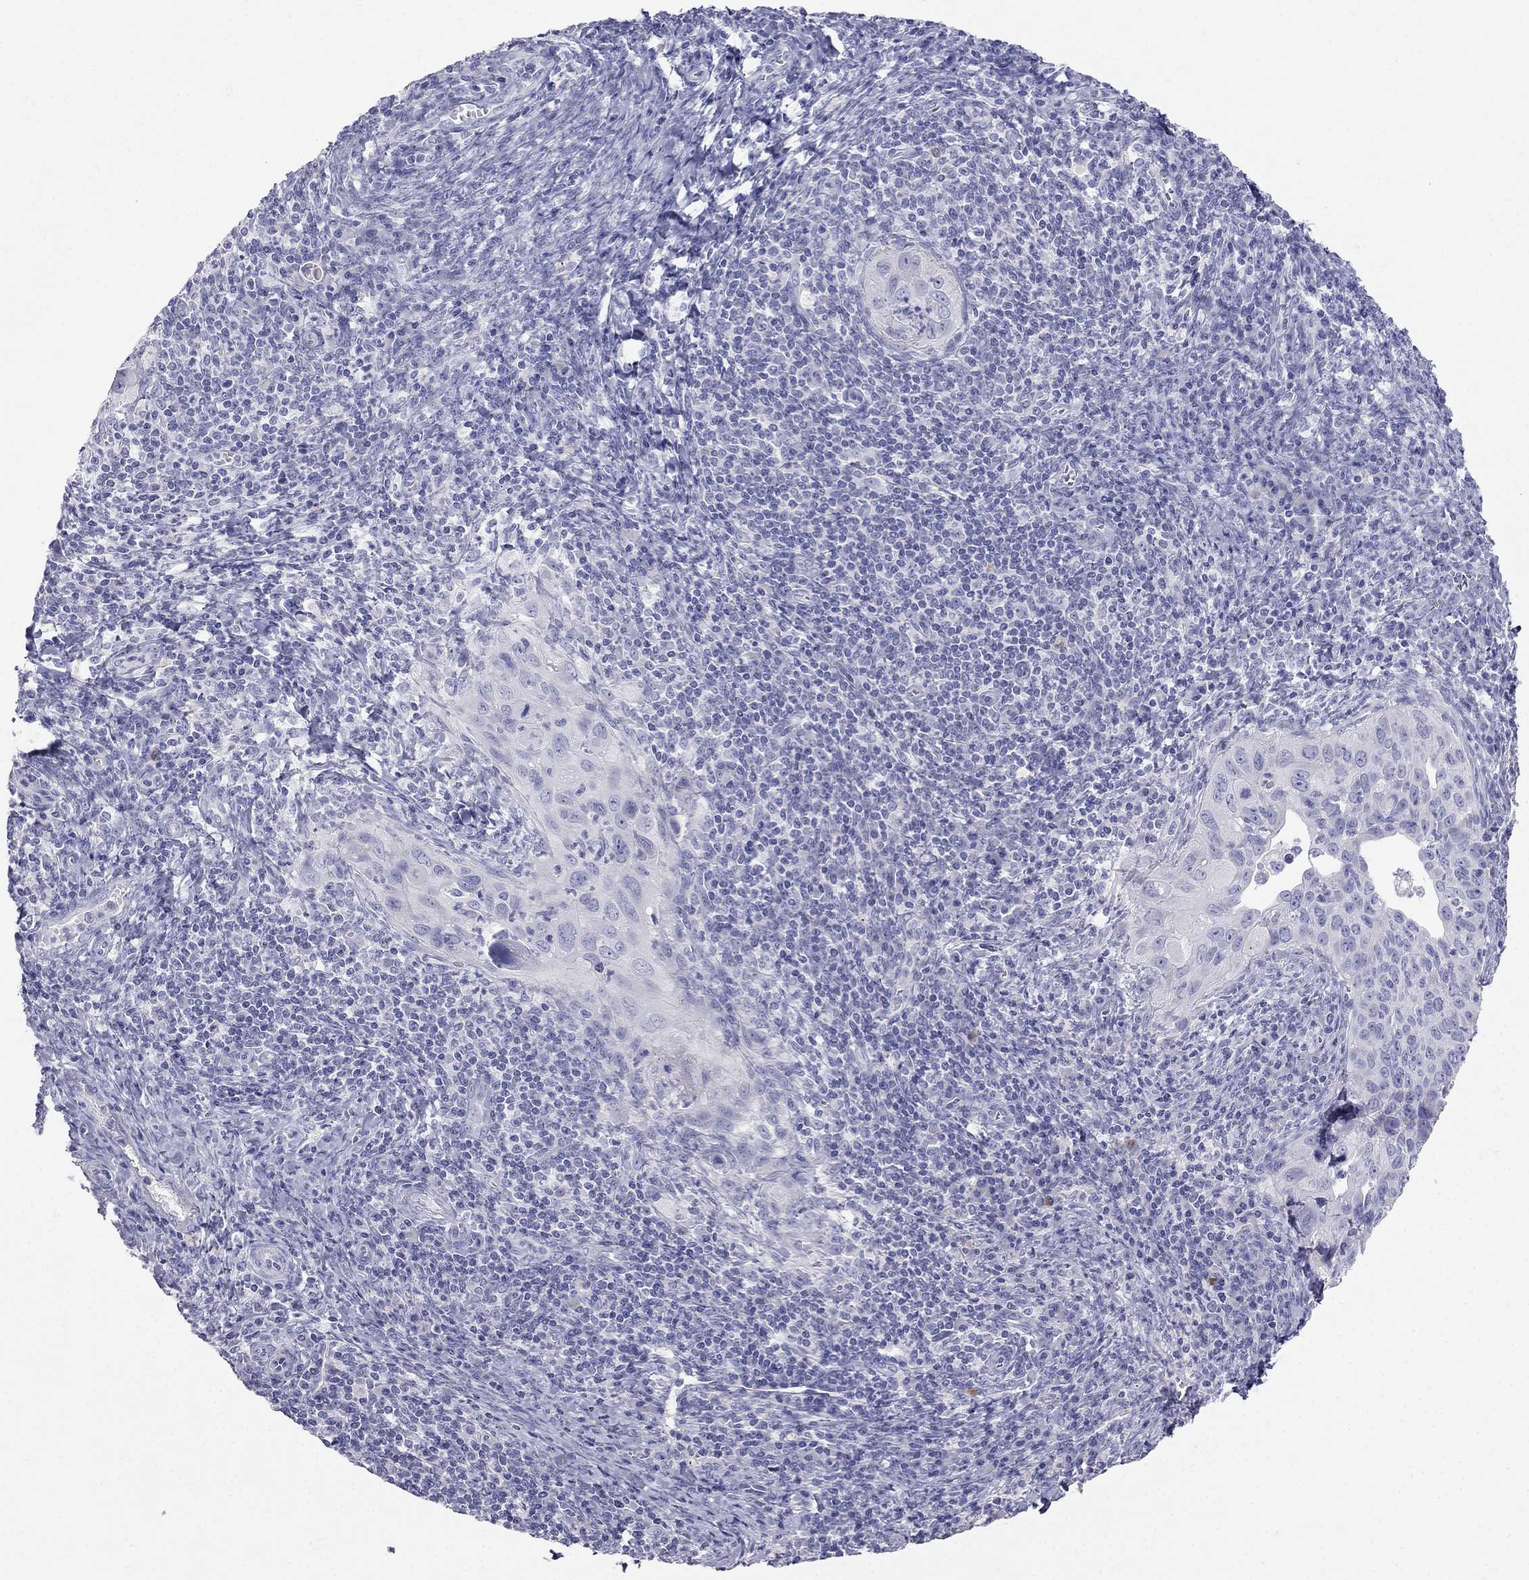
{"staining": {"intensity": "negative", "quantity": "none", "location": "none"}, "tissue": "cervical cancer", "cell_type": "Tumor cells", "image_type": "cancer", "snomed": [{"axis": "morphology", "description": "Squamous cell carcinoma, NOS"}, {"axis": "topography", "description": "Cervix"}], "caption": "This is an IHC photomicrograph of human cervical squamous cell carcinoma. There is no staining in tumor cells.", "gene": "RFLNA", "patient": {"sex": "female", "age": 26}}